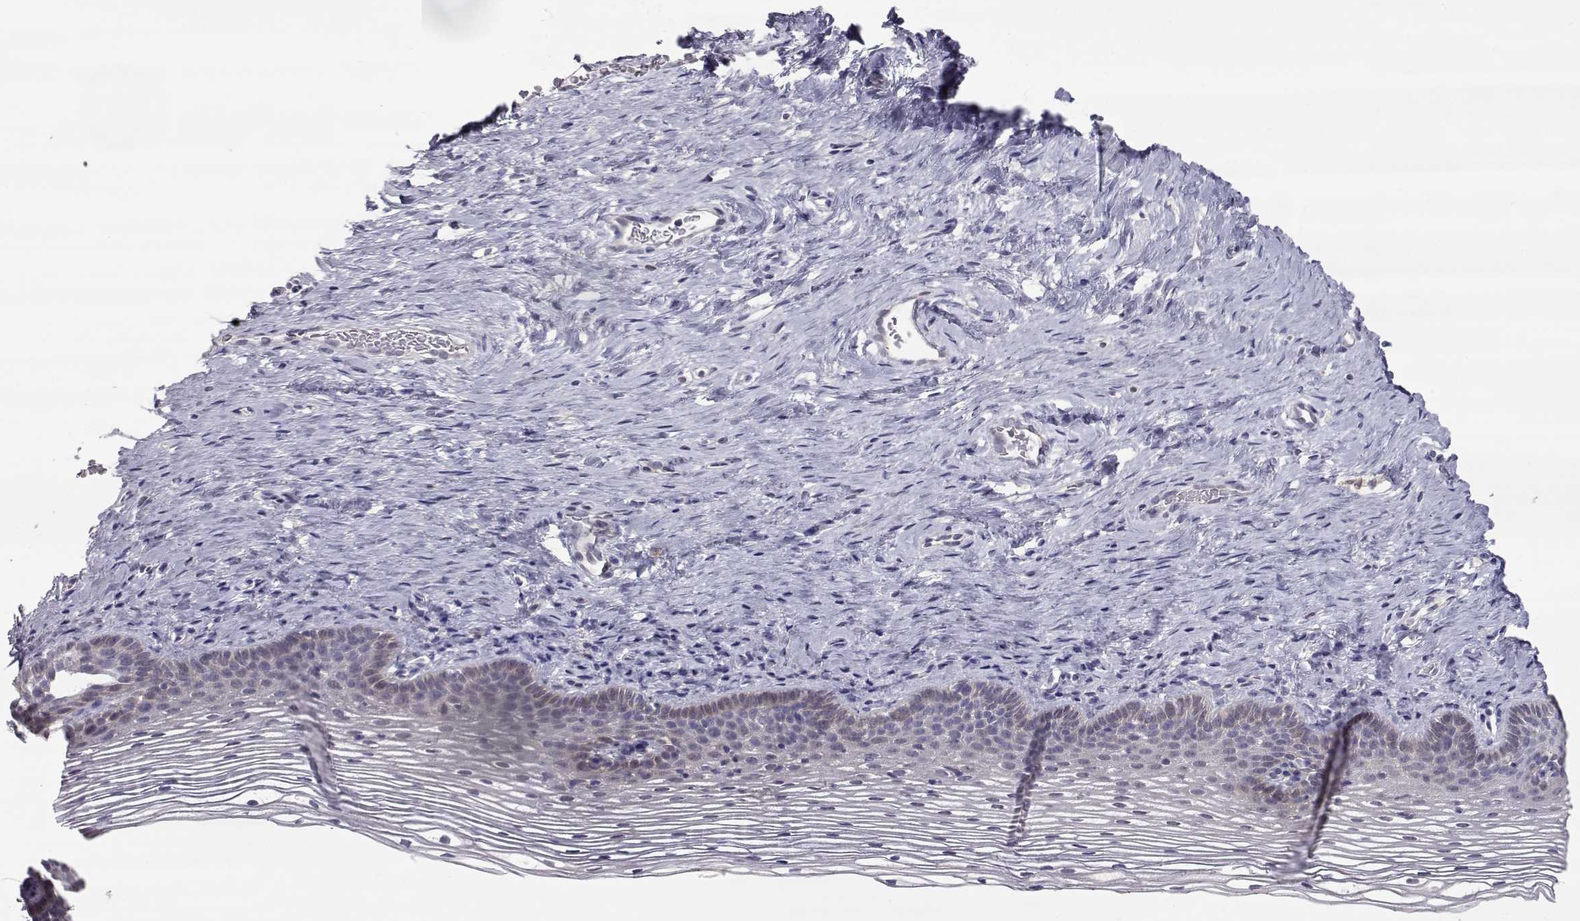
{"staining": {"intensity": "negative", "quantity": "none", "location": "none"}, "tissue": "cervix", "cell_type": "Glandular cells", "image_type": "normal", "snomed": [{"axis": "morphology", "description": "Normal tissue, NOS"}, {"axis": "topography", "description": "Cervix"}], "caption": "IHC of unremarkable human cervix shows no positivity in glandular cells.", "gene": "NPVF", "patient": {"sex": "female", "age": 39}}